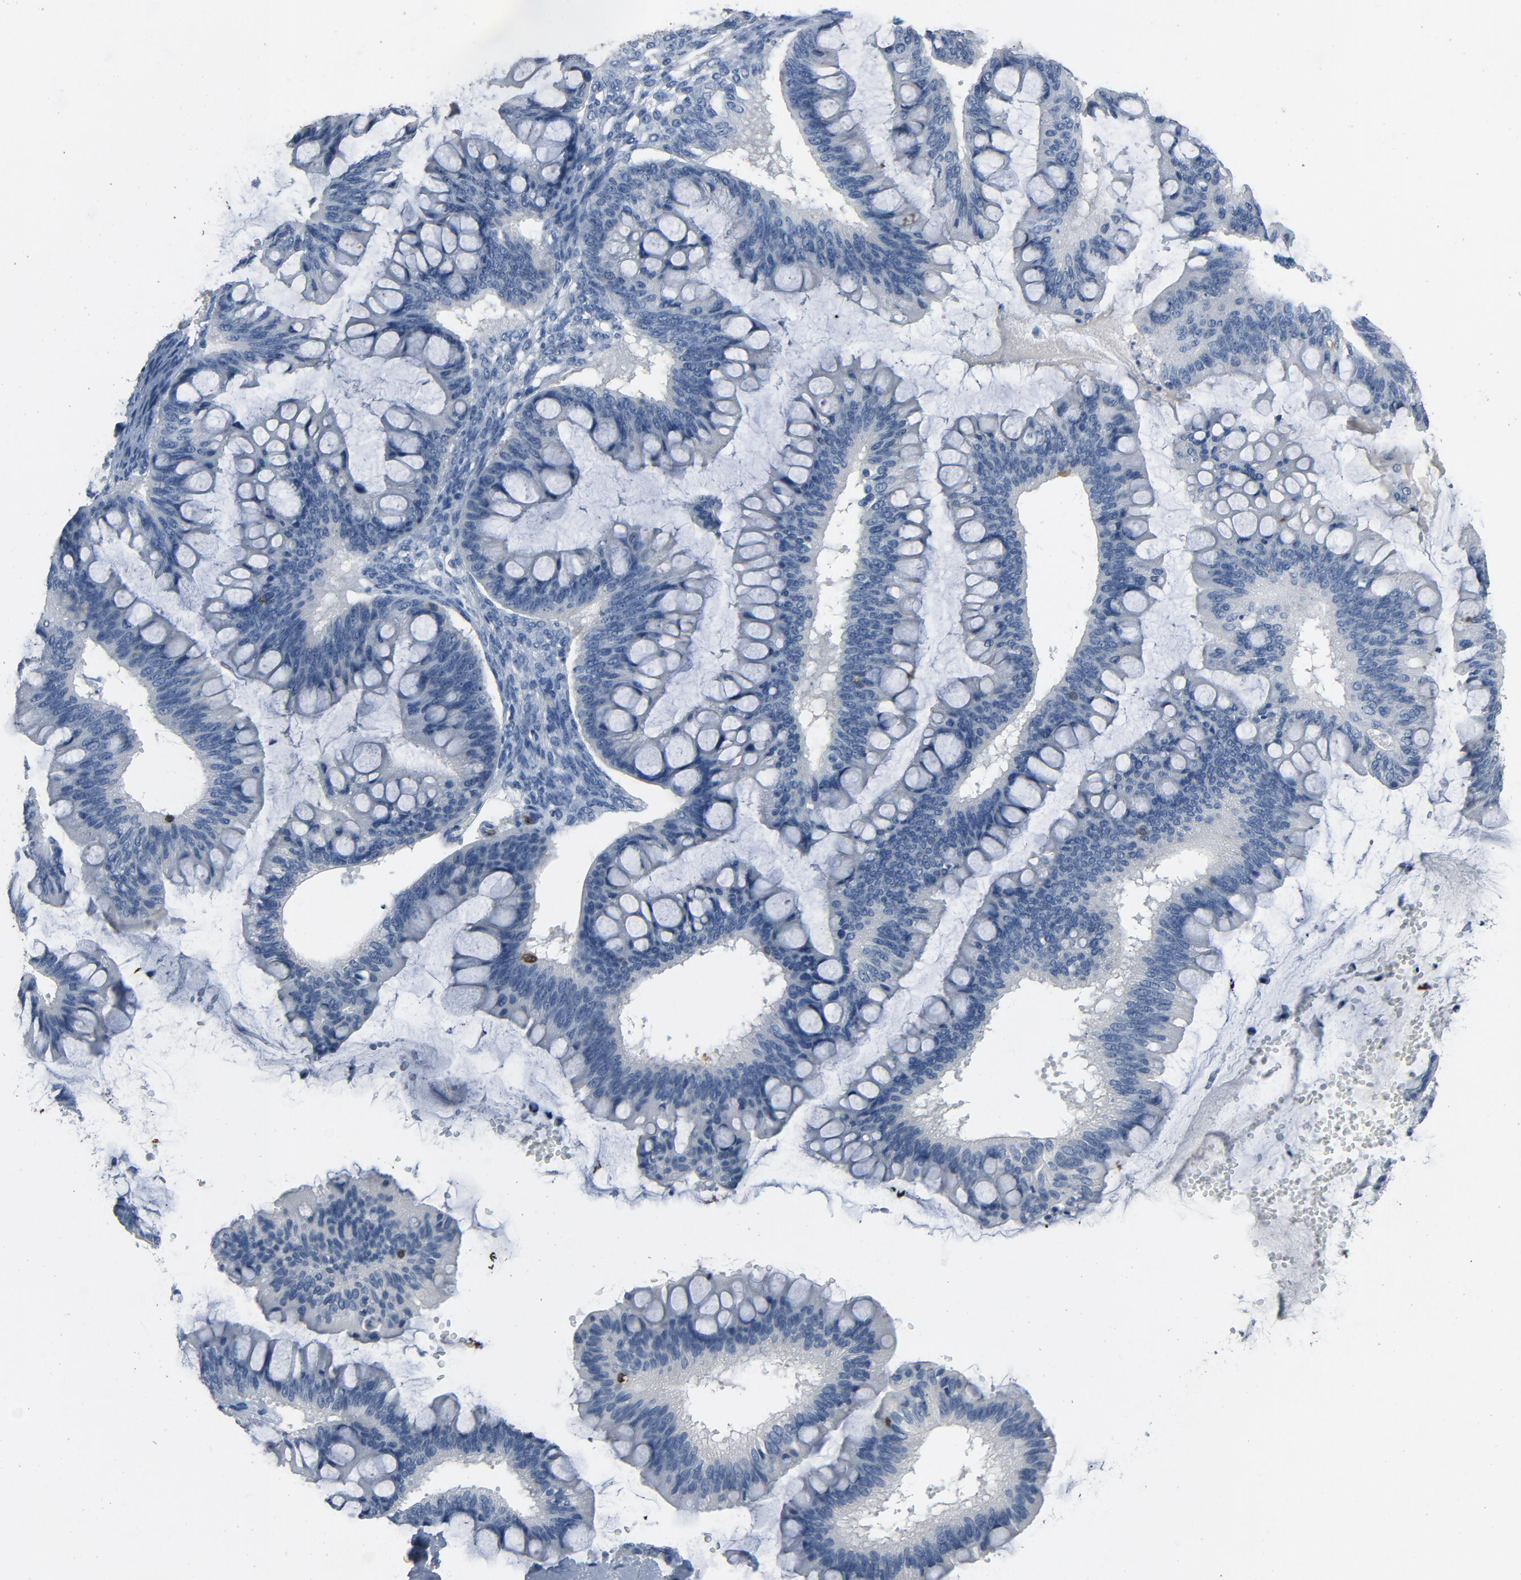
{"staining": {"intensity": "negative", "quantity": "none", "location": "none"}, "tissue": "ovarian cancer", "cell_type": "Tumor cells", "image_type": "cancer", "snomed": [{"axis": "morphology", "description": "Cystadenocarcinoma, mucinous, NOS"}, {"axis": "topography", "description": "Ovary"}], "caption": "The micrograph shows no staining of tumor cells in mucinous cystadenocarcinoma (ovarian).", "gene": "LCK", "patient": {"sex": "female", "age": 73}}